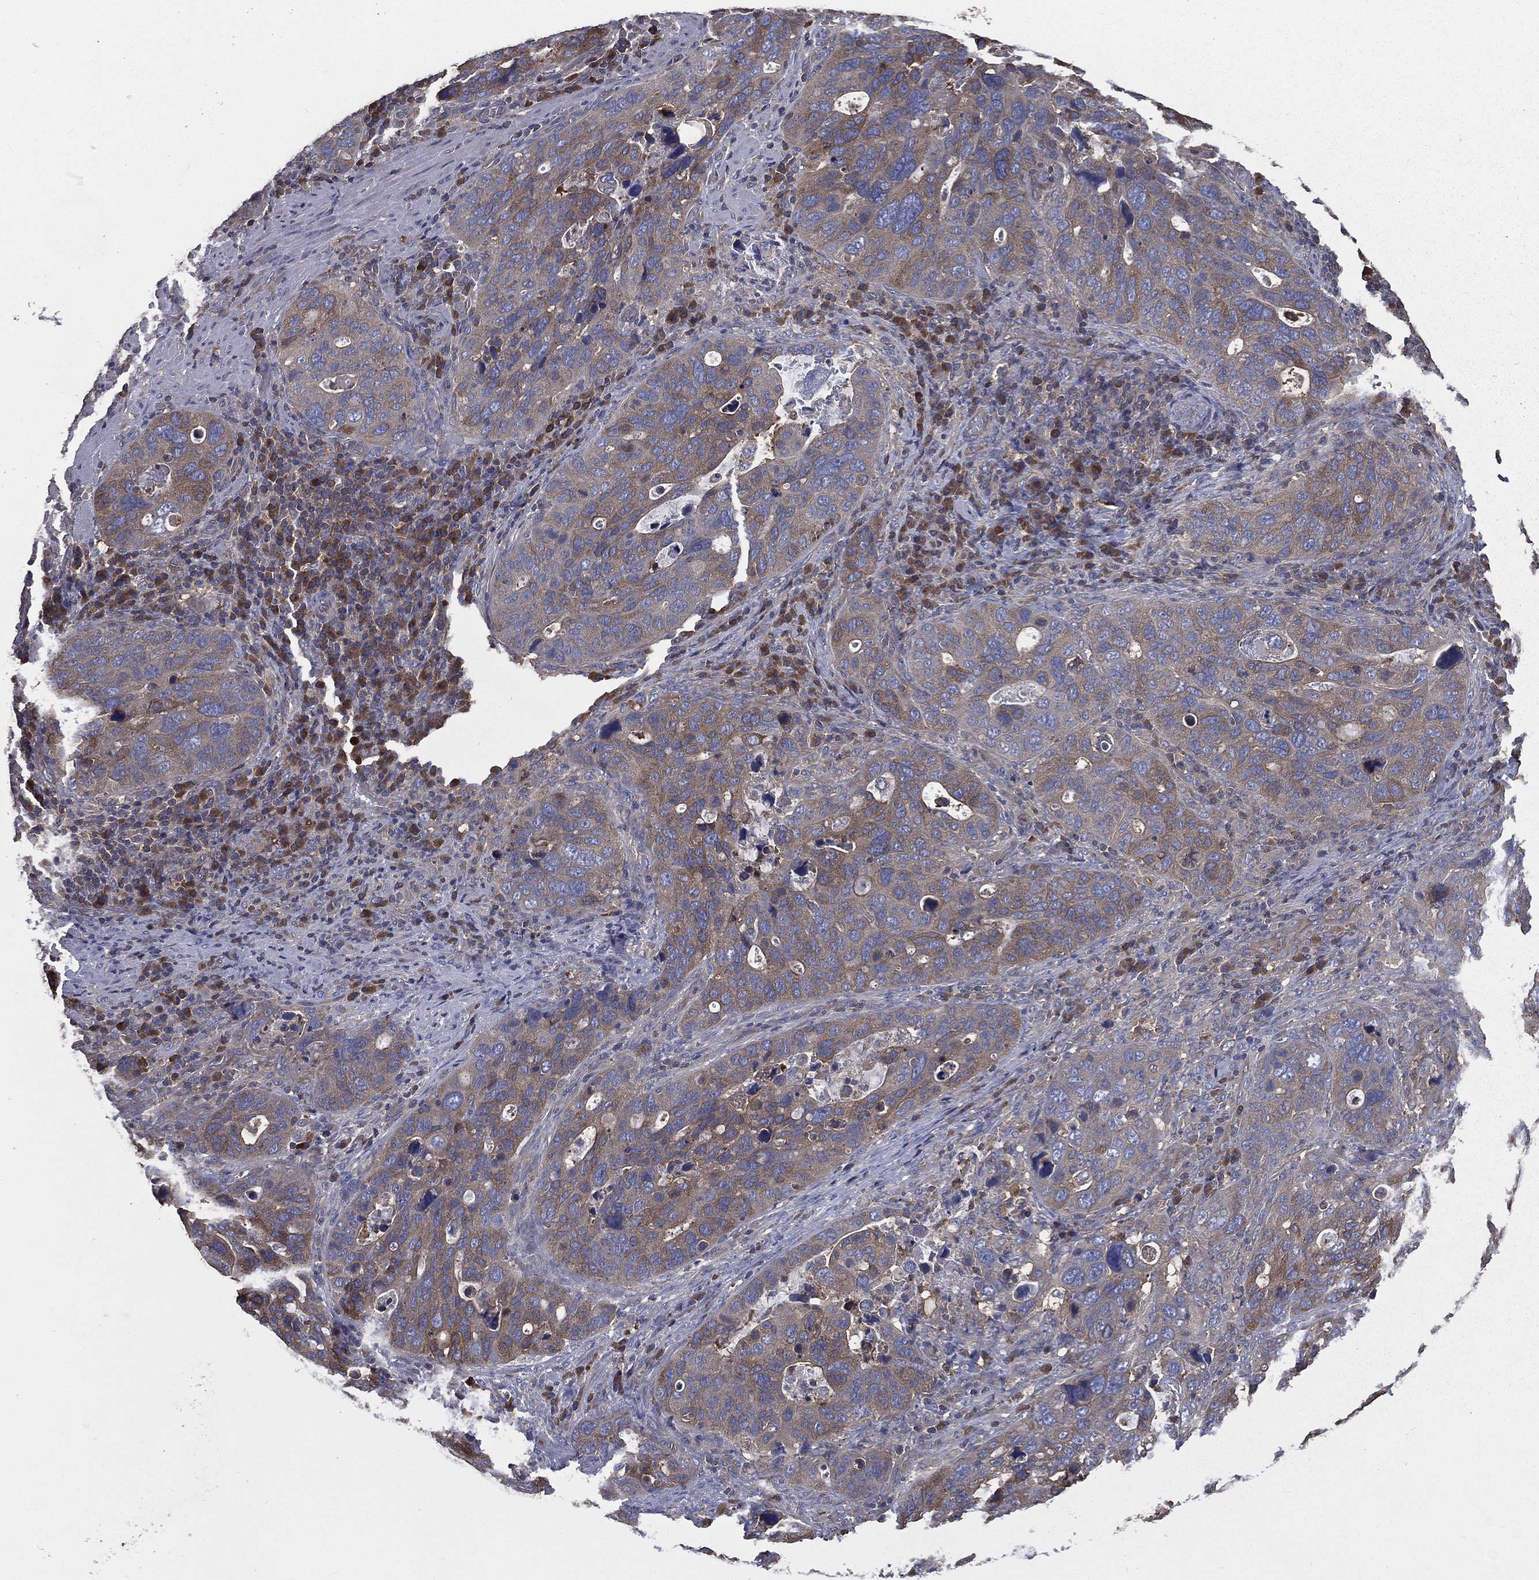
{"staining": {"intensity": "moderate", "quantity": "<25%", "location": "cytoplasmic/membranous"}, "tissue": "stomach cancer", "cell_type": "Tumor cells", "image_type": "cancer", "snomed": [{"axis": "morphology", "description": "Adenocarcinoma, NOS"}, {"axis": "topography", "description": "Stomach"}], "caption": "High-magnification brightfield microscopy of stomach cancer (adenocarcinoma) stained with DAB (3,3'-diaminobenzidine) (brown) and counterstained with hematoxylin (blue). tumor cells exhibit moderate cytoplasmic/membranous staining is appreciated in about<25% of cells.", "gene": "SARS1", "patient": {"sex": "male", "age": 54}}